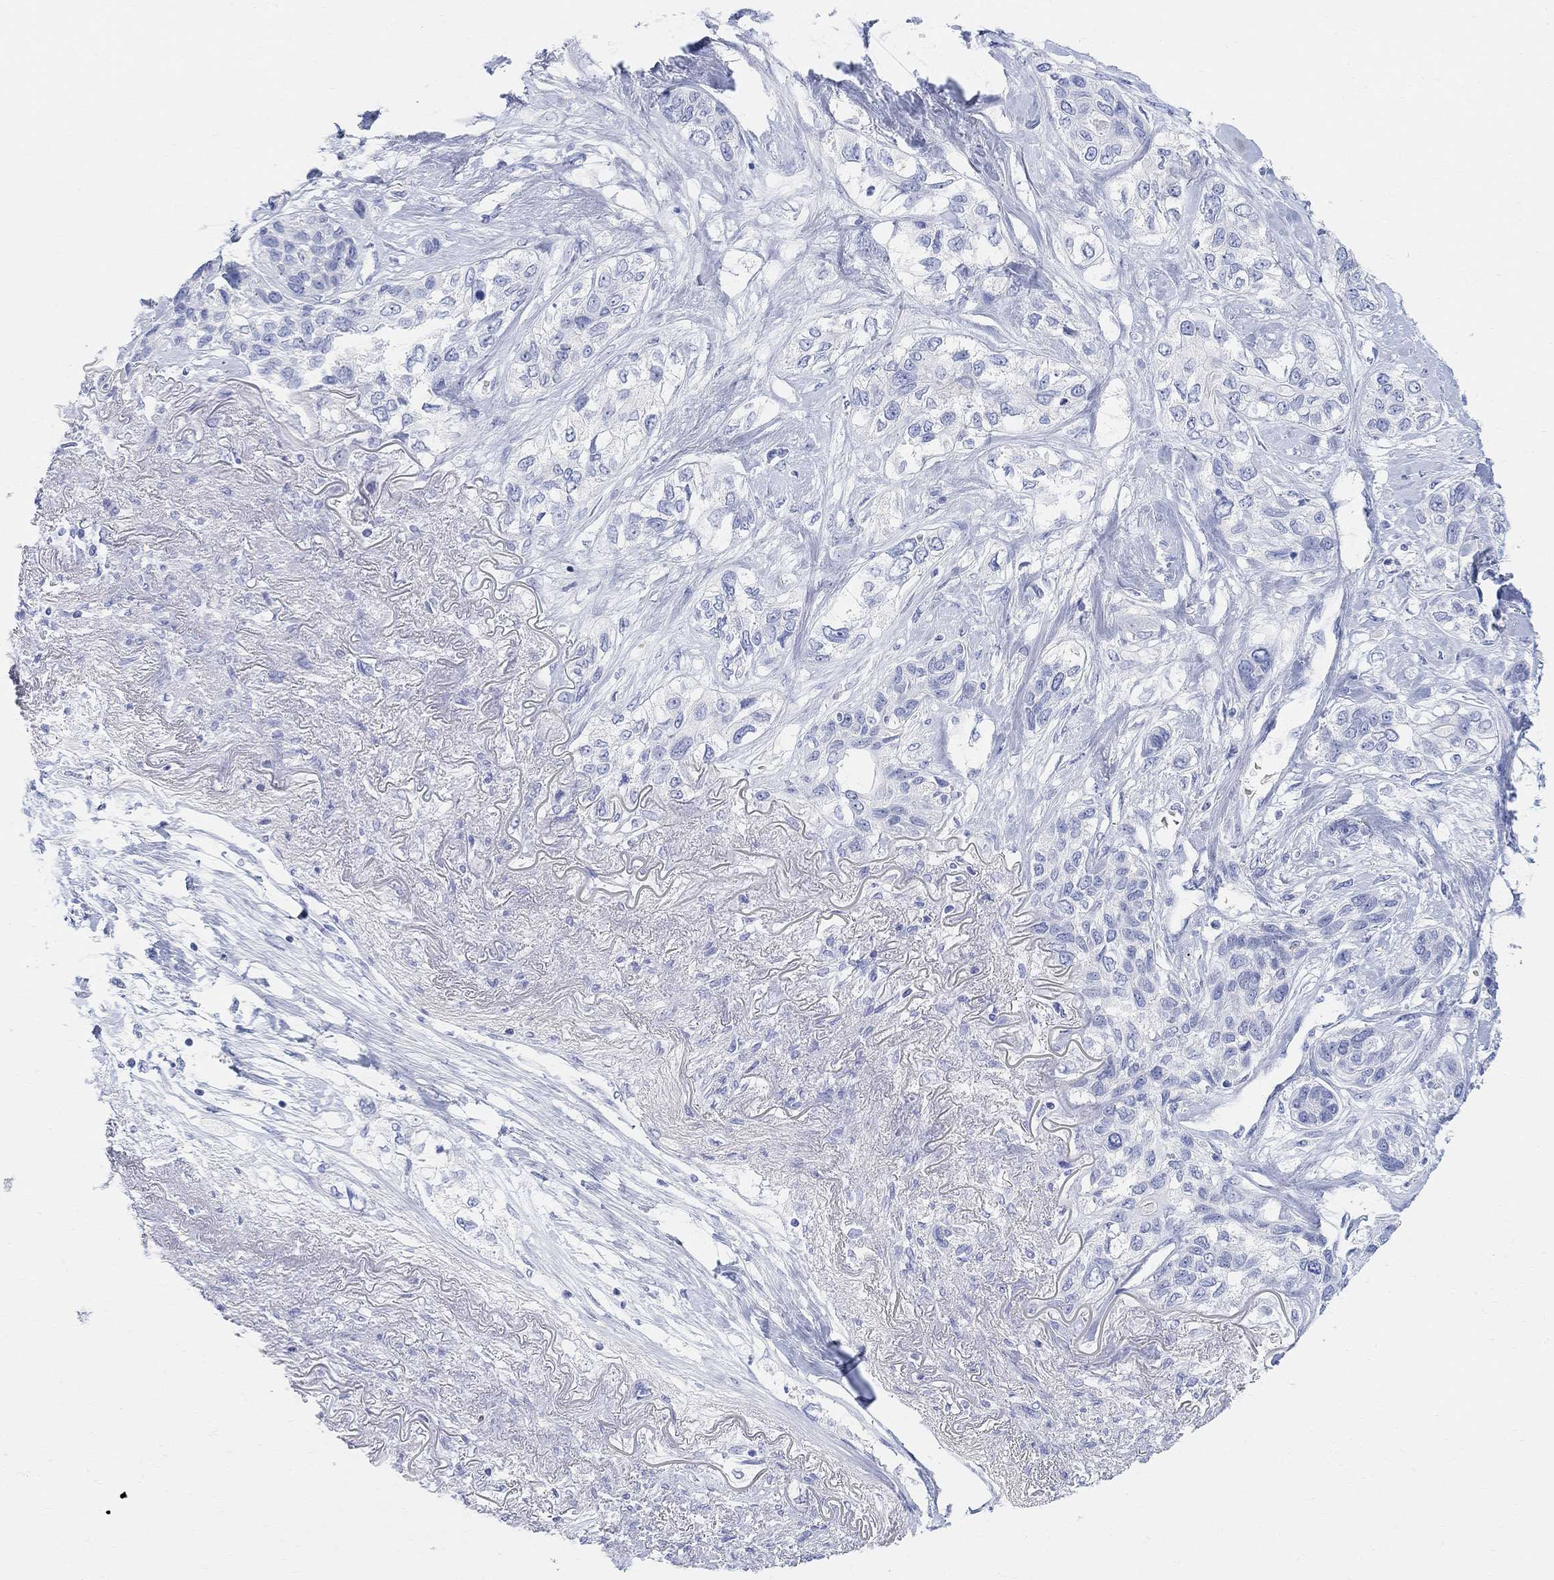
{"staining": {"intensity": "negative", "quantity": "none", "location": "none"}, "tissue": "lung cancer", "cell_type": "Tumor cells", "image_type": "cancer", "snomed": [{"axis": "morphology", "description": "Squamous cell carcinoma, NOS"}, {"axis": "topography", "description": "Lung"}], "caption": "The histopathology image shows no staining of tumor cells in squamous cell carcinoma (lung). (Brightfield microscopy of DAB immunohistochemistry (IHC) at high magnification).", "gene": "RETNLB", "patient": {"sex": "female", "age": 70}}